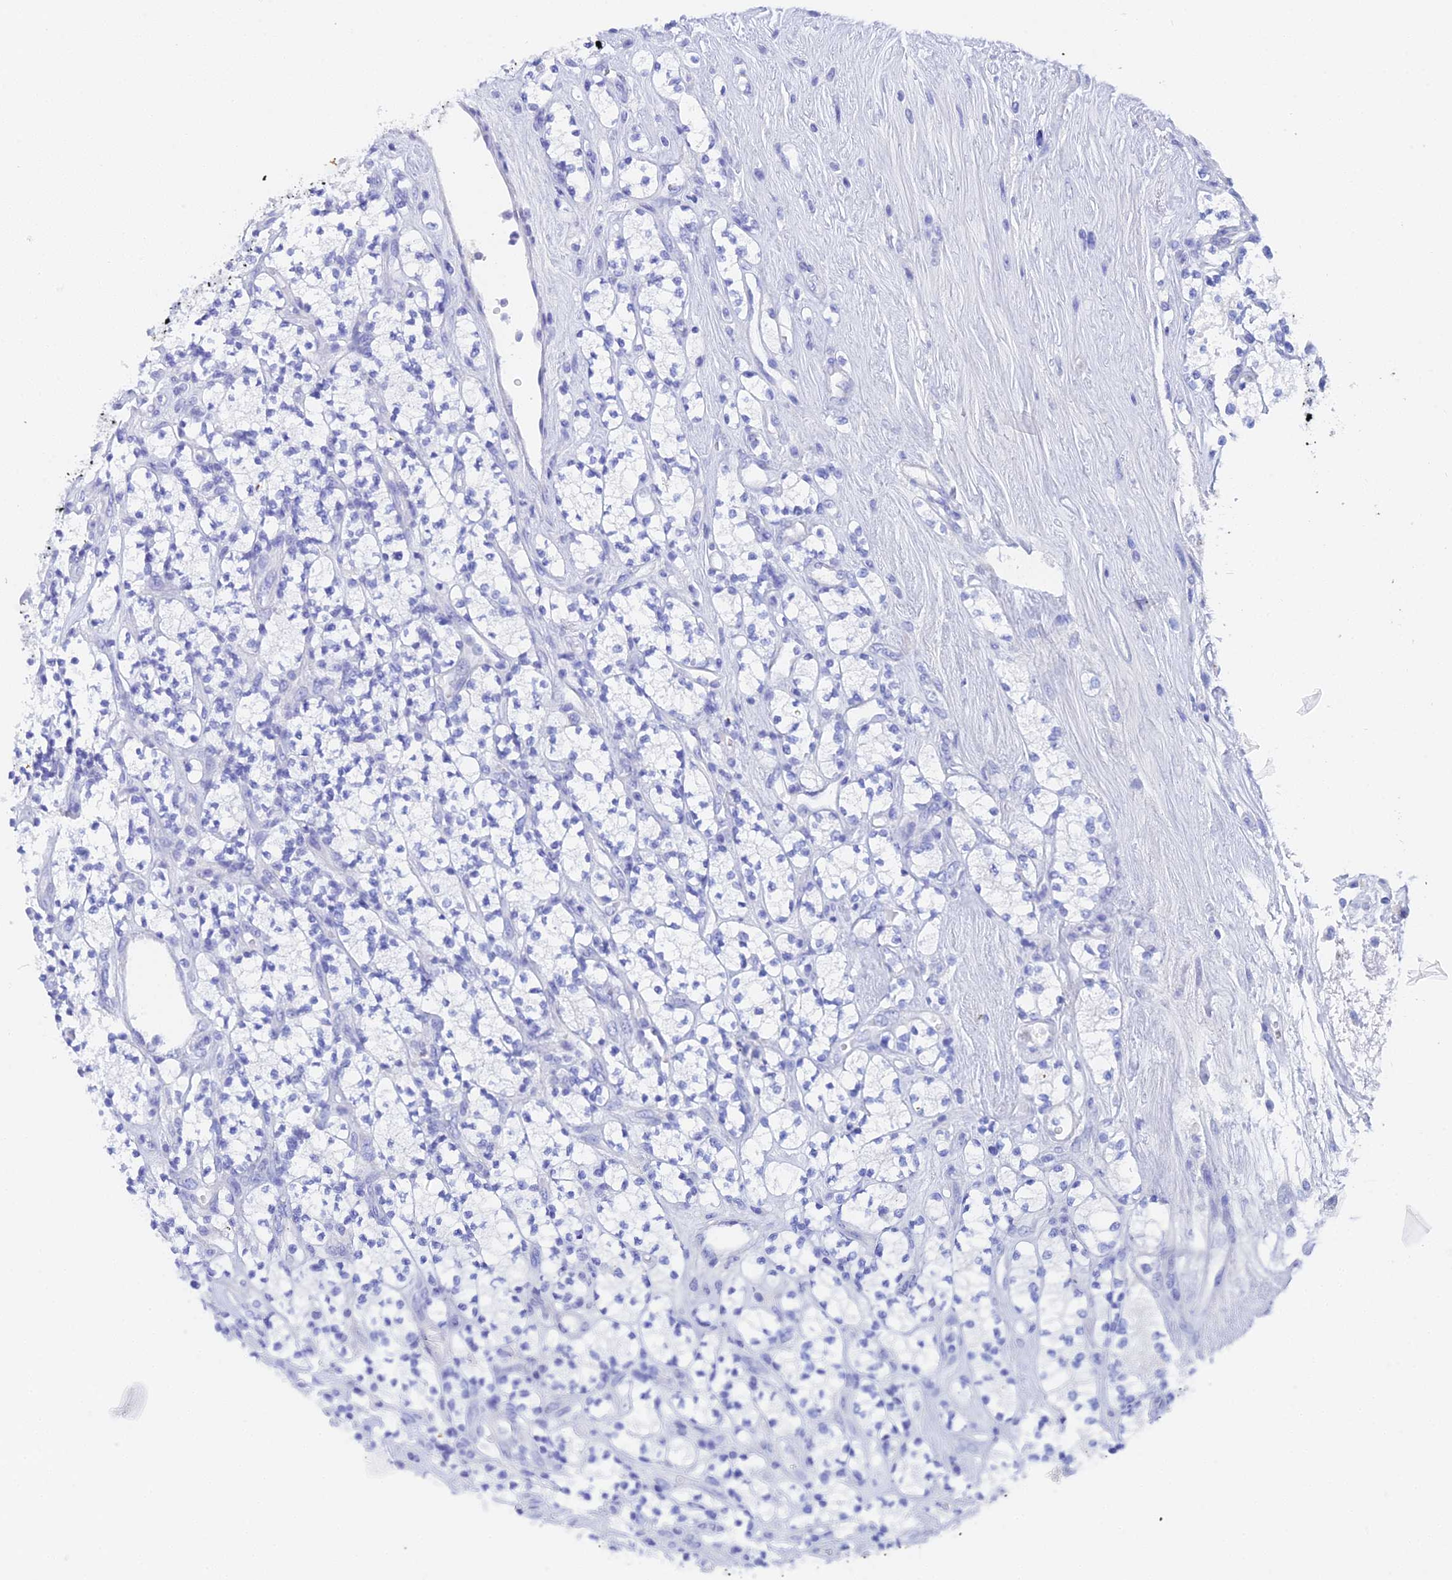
{"staining": {"intensity": "negative", "quantity": "none", "location": "none"}, "tissue": "renal cancer", "cell_type": "Tumor cells", "image_type": "cancer", "snomed": [{"axis": "morphology", "description": "Adenocarcinoma, NOS"}, {"axis": "topography", "description": "Kidney"}], "caption": "High magnification brightfield microscopy of renal adenocarcinoma stained with DAB (3,3'-diaminobenzidine) (brown) and counterstained with hematoxylin (blue): tumor cells show no significant staining.", "gene": "REG1A", "patient": {"sex": "male", "age": 77}}